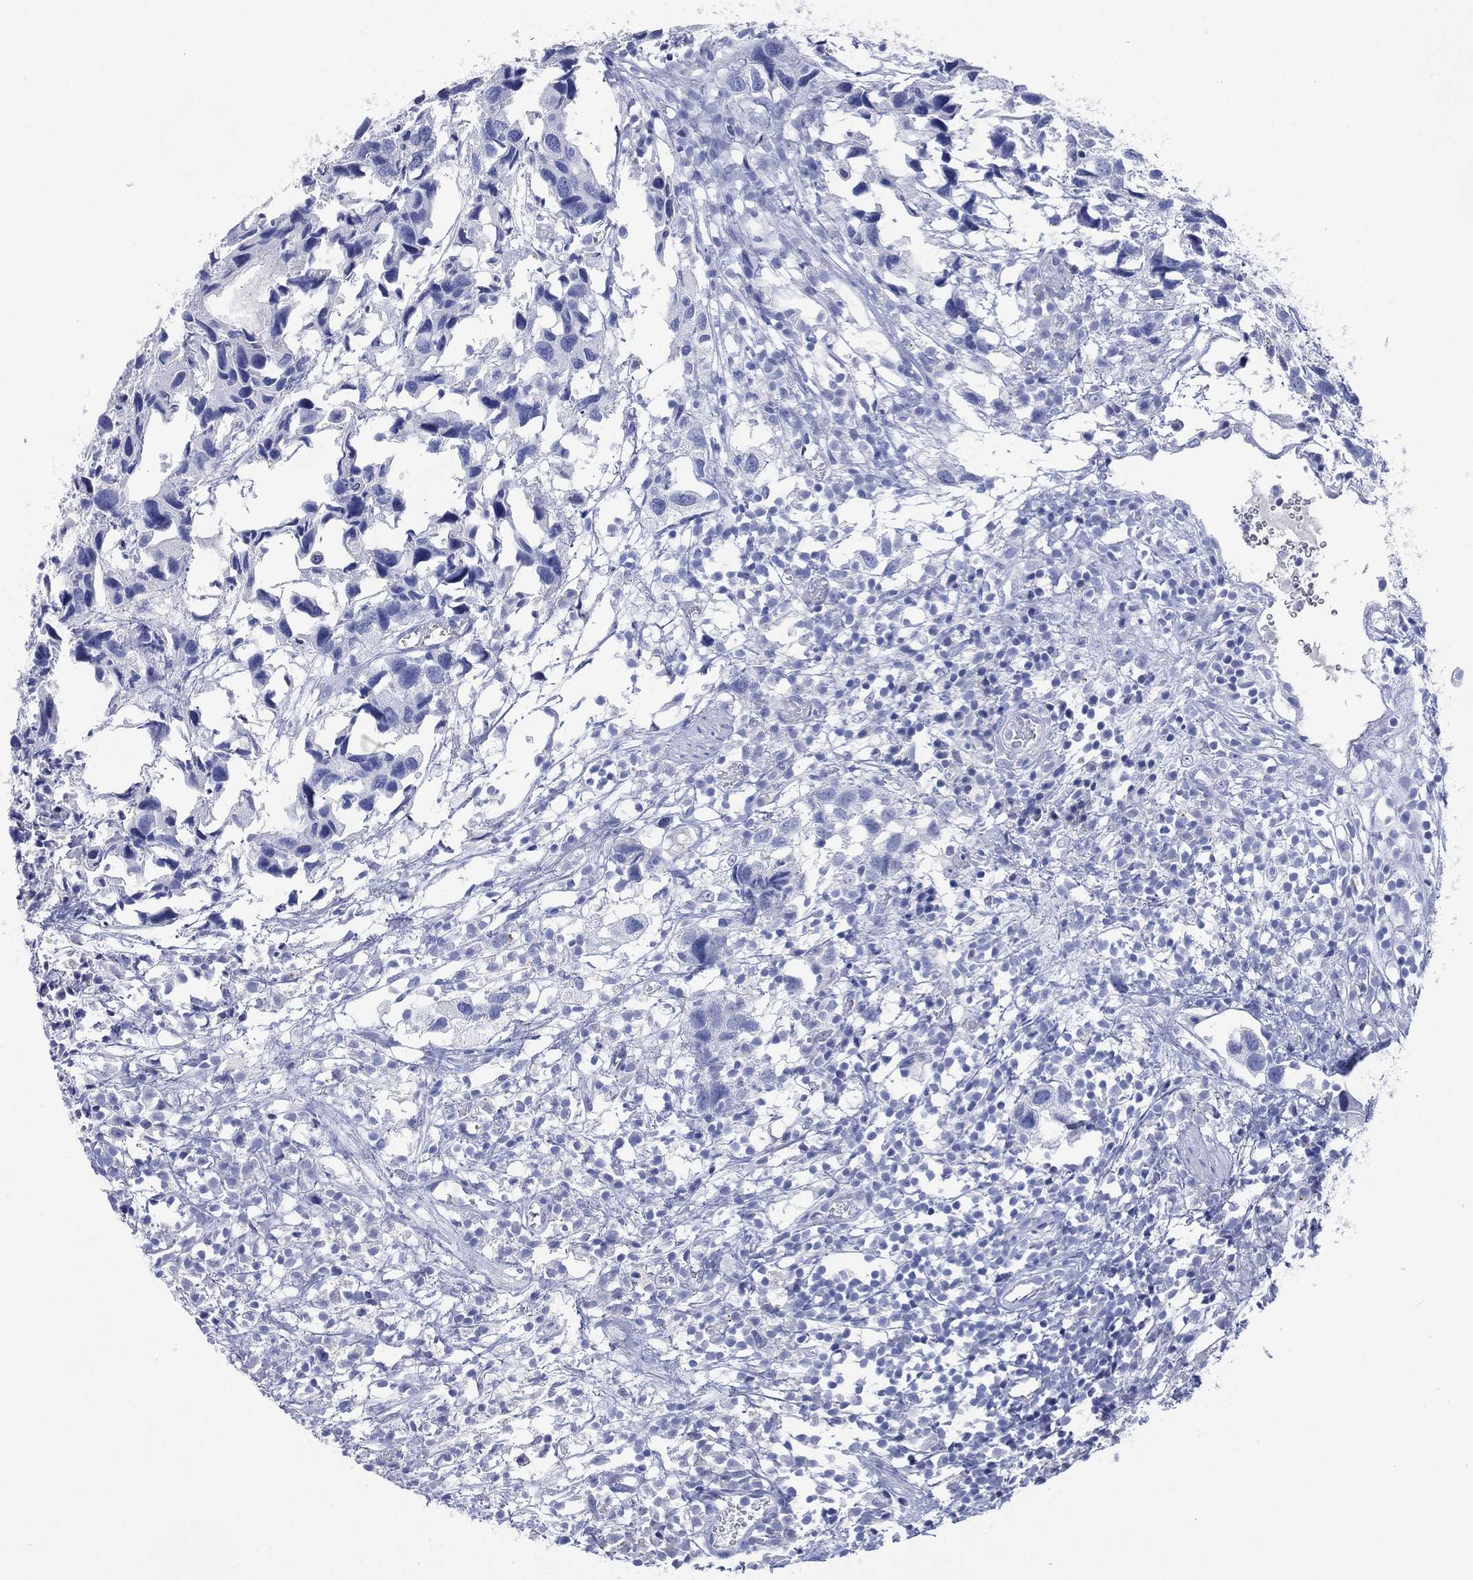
{"staining": {"intensity": "negative", "quantity": "none", "location": "none"}, "tissue": "urothelial cancer", "cell_type": "Tumor cells", "image_type": "cancer", "snomed": [{"axis": "morphology", "description": "Urothelial carcinoma, High grade"}, {"axis": "topography", "description": "Urinary bladder"}], "caption": "Tumor cells are negative for protein expression in human urothelial cancer.", "gene": "FMO1", "patient": {"sex": "male", "age": 79}}